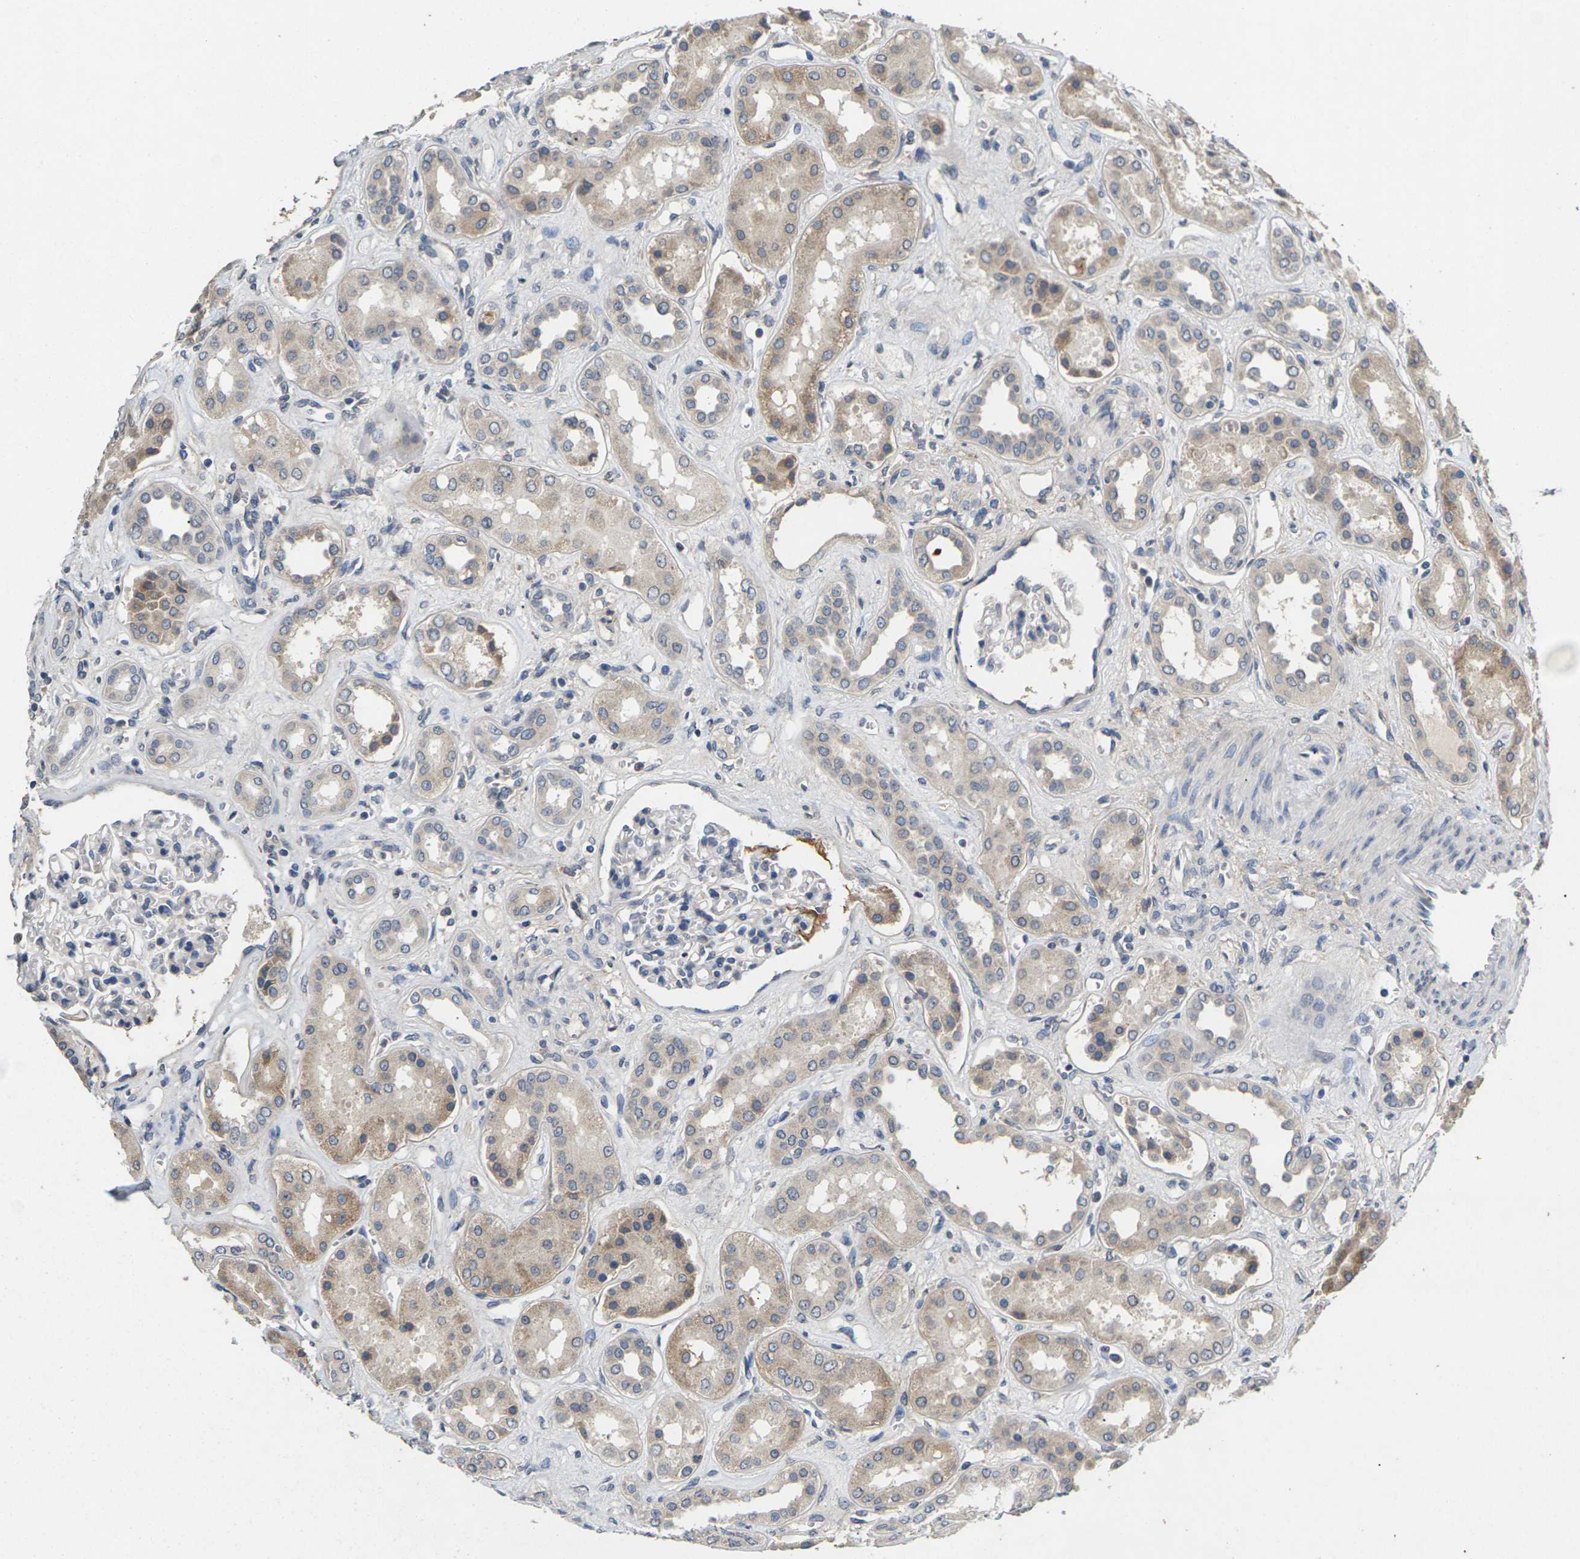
{"staining": {"intensity": "negative", "quantity": "none", "location": "none"}, "tissue": "kidney", "cell_type": "Cells in glomeruli", "image_type": "normal", "snomed": [{"axis": "morphology", "description": "Normal tissue, NOS"}, {"axis": "topography", "description": "Kidney"}], "caption": "An immunohistochemistry histopathology image of benign kidney is shown. There is no staining in cells in glomeruli of kidney. (Stains: DAB (3,3'-diaminobenzidine) immunohistochemistry (IHC) with hematoxylin counter stain, Microscopy: brightfield microscopy at high magnification).", "gene": "SLC2A2", "patient": {"sex": "male", "age": 59}}